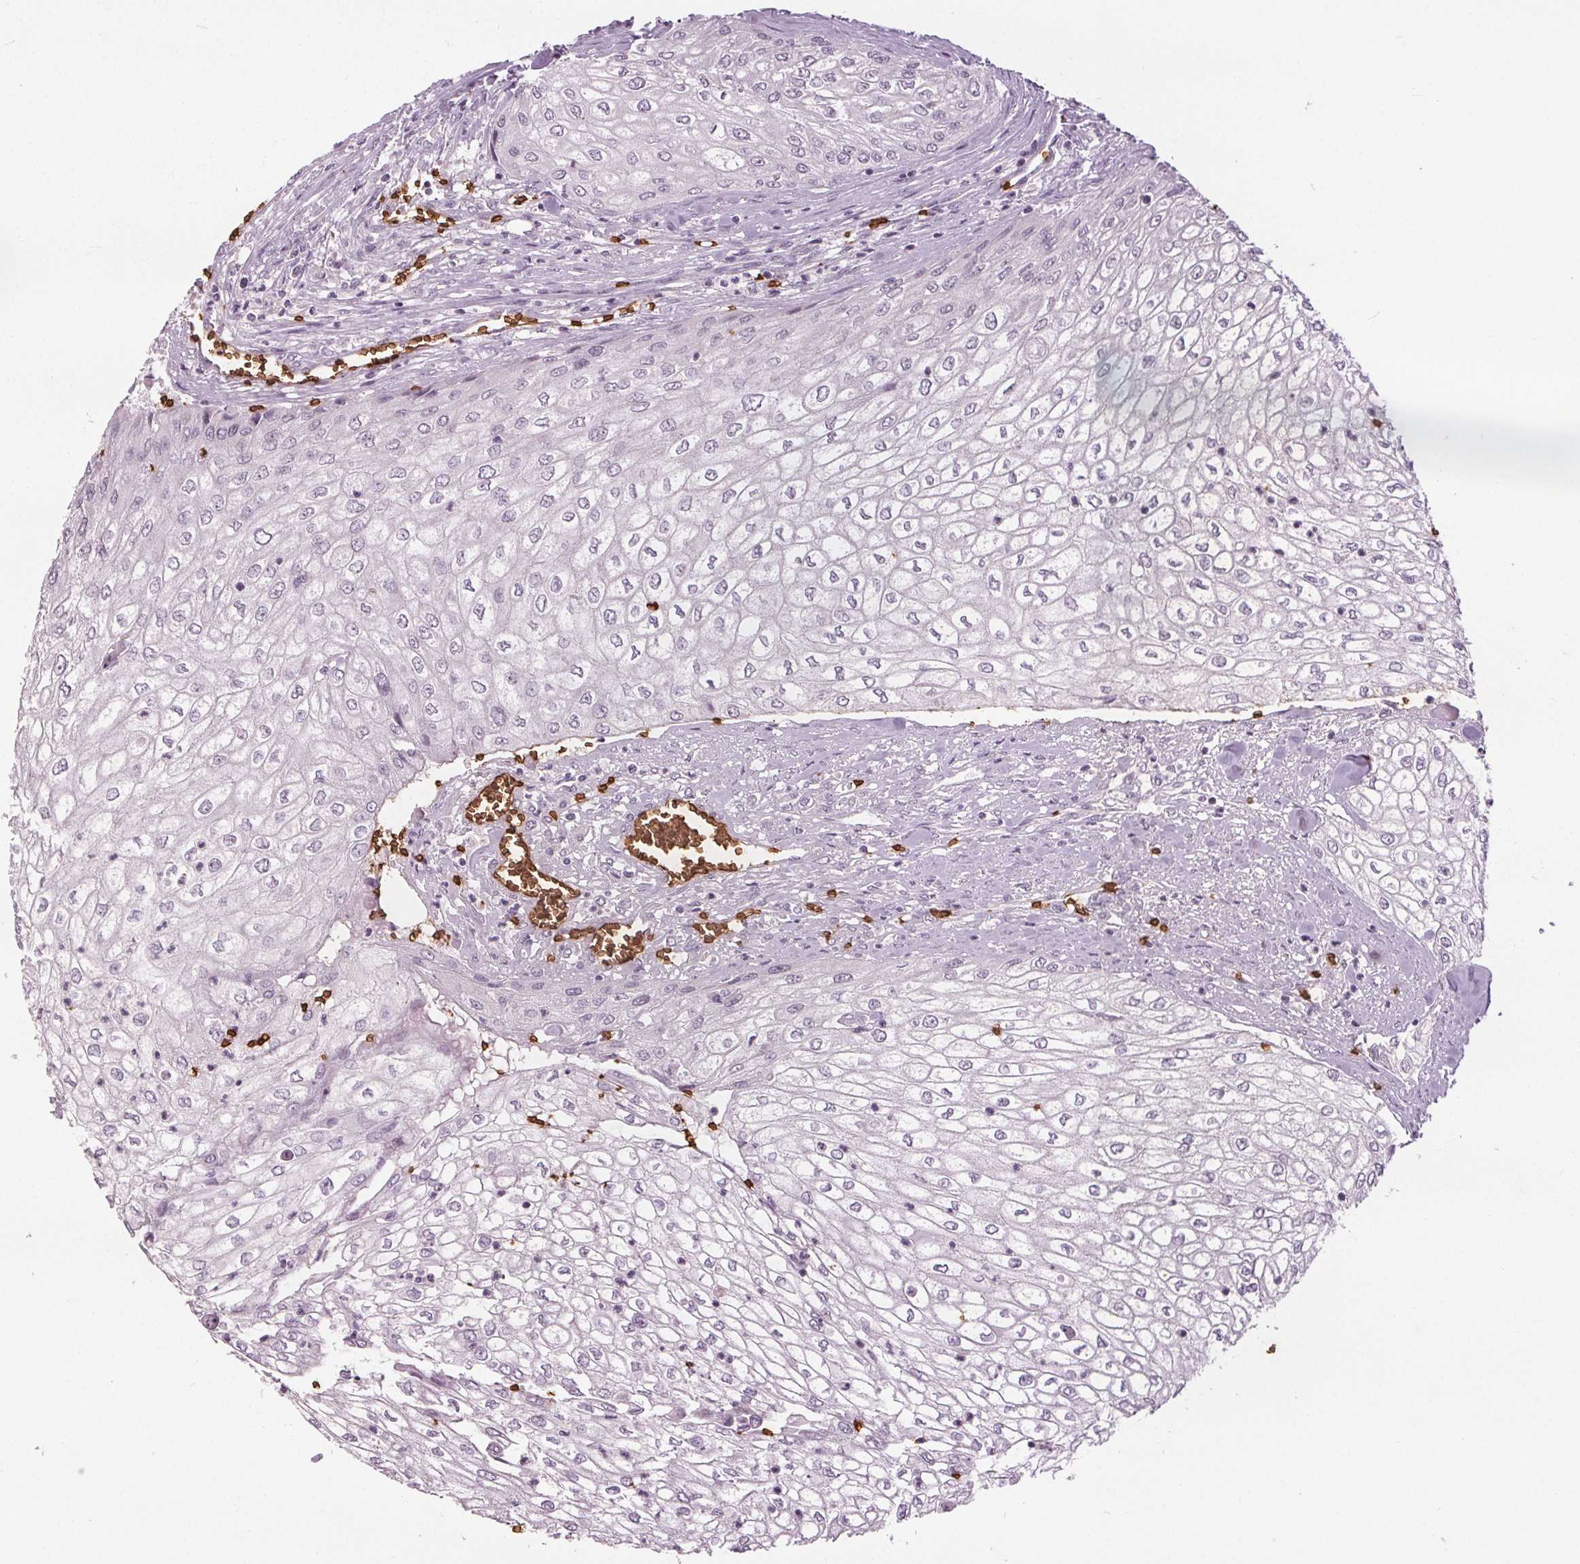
{"staining": {"intensity": "negative", "quantity": "none", "location": "none"}, "tissue": "urothelial cancer", "cell_type": "Tumor cells", "image_type": "cancer", "snomed": [{"axis": "morphology", "description": "Urothelial carcinoma, High grade"}, {"axis": "topography", "description": "Urinary bladder"}], "caption": "Protein analysis of urothelial carcinoma (high-grade) shows no significant expression in tumor cells.", "gene": "SLC4A1", "patient": {"sex": "male", "age": 62}}